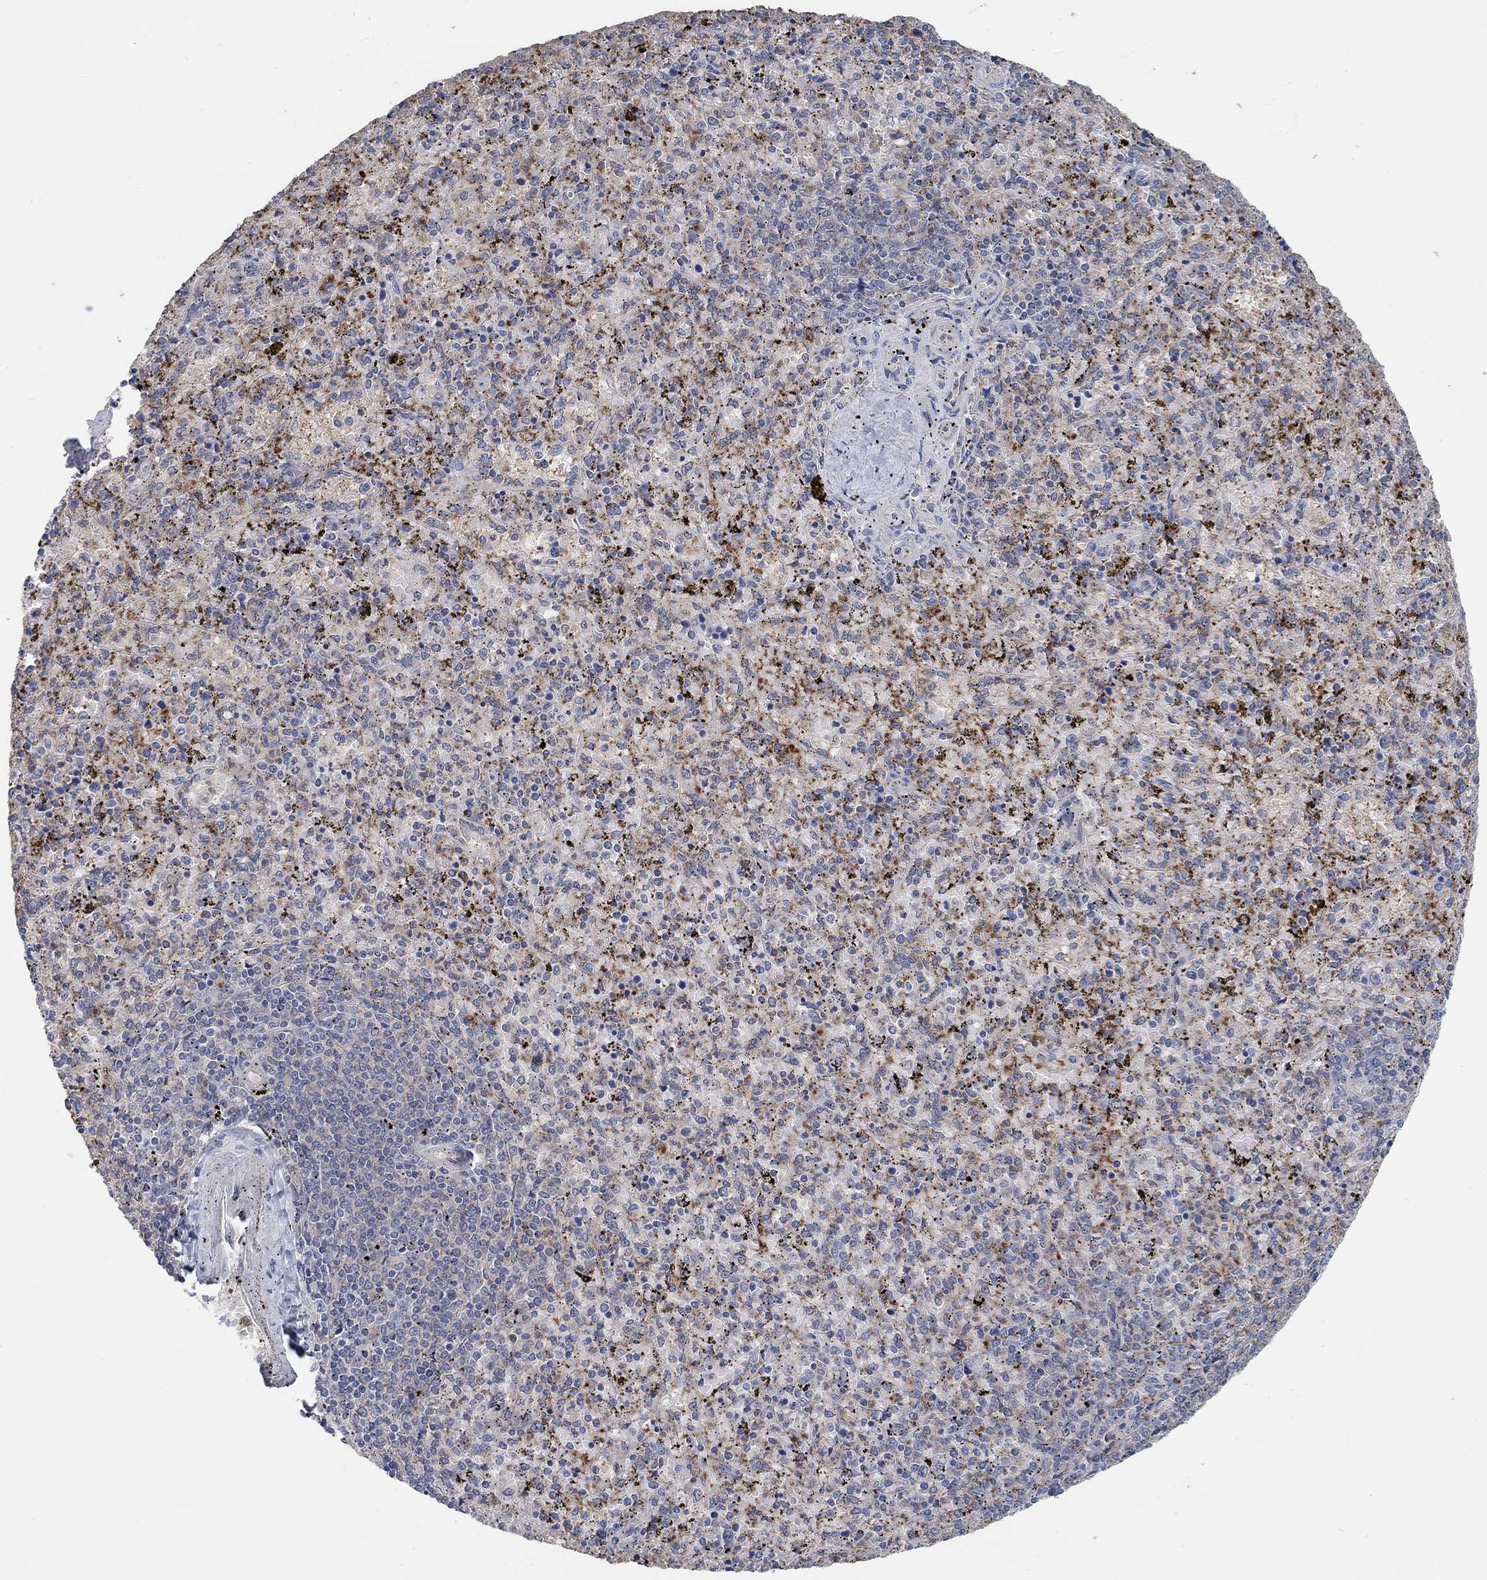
{"staining": {"intensity": "strong", "quantity": "25%-75%", "location": "cytoplasmic/membranous"}, "tissue": "spleen", "cell_type": "Cells in red pulp", "image_type": "normal", "snomed": [{"axis": "morphology", "description": "Normal tissue, NOS"}, {"axis": "topography", "description": "Spleen"}], "caption": "Protein staining reveals strong cytoplasmic/membranous expression in approximately 25%-75% of cells in red pulp in benign spleen.", "gene": "PMFBP1", "patient": {"sex": "female", "age": 50}}